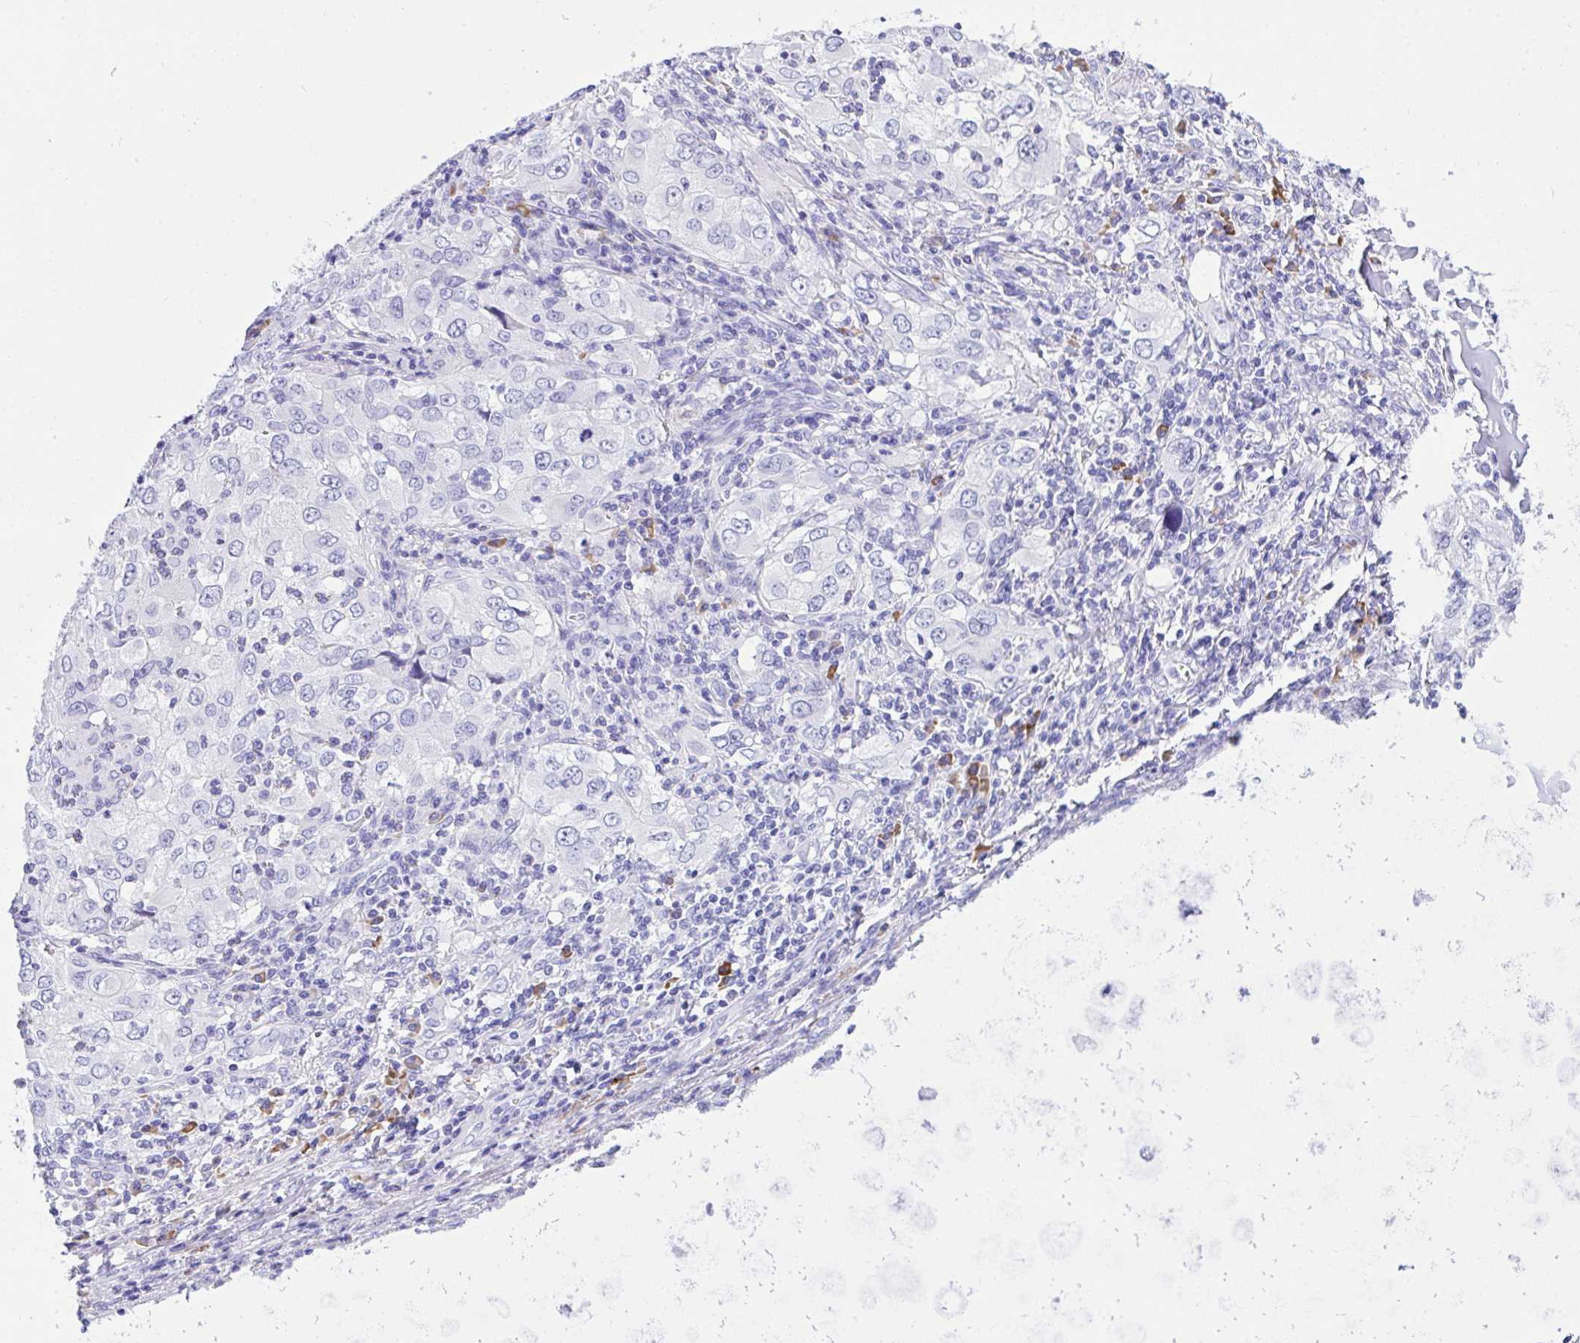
{"staining": {"intensity": "negative", "quantity": "none", "location": "none"}, "tissue": "lung cancer", "cell_type": "Tumor cells", "image_type": "cancer", "snomed": [{"axis": "morphology", "description": "Adenocarcinoma, NOS"}, {"axis": "morphology", "description": "Adenocarcinoma, metastatic, NOS"}, {"axis": "topography", "description": "Lymph node"}, {"axis": "topography", "description": "Lung"}], "caption": "The micrograph demonstrates no significant positivity in tumor cells of lung cancer. (Brightfield microscopy of DAB (3,3'-diaminobenzidine) immunohistochemistry at high magnification).", "gene": "BEST4", "patient": {"sex": "female", "age": 42}}